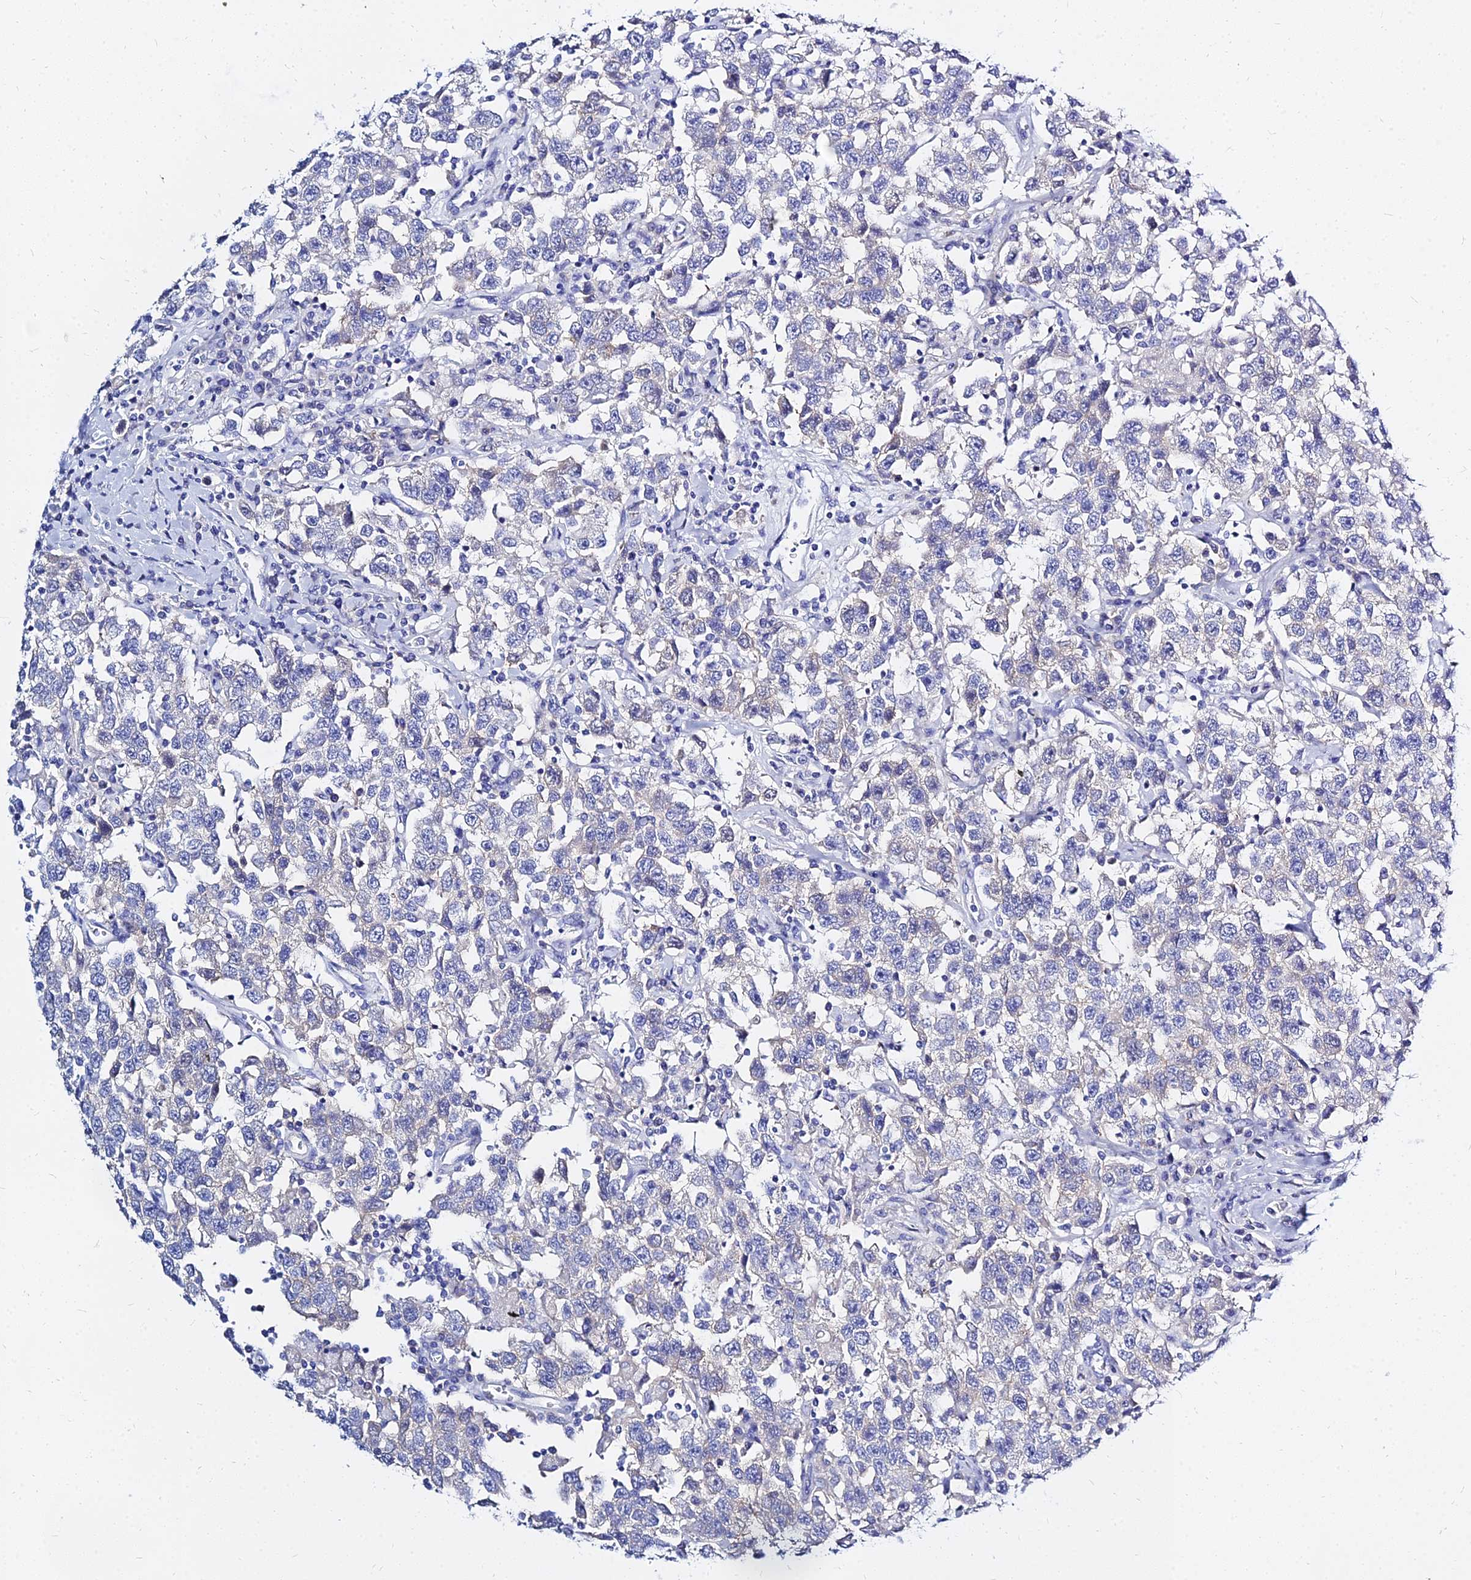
{"staining": {"intensity": "negative", "quantity": "none", "location": "none"}, "tissue": "testis cancer", "cell_type": "Tumor cells", "image_type": "cancer", "snomed": [{"axis": "morphology", "description": "Seminoma, NOS"}, {"axis": "topography", "description": "Testis"}], "caption": "High power microscopy micrograph of an immunohistochemistry histopathology image of testis seminoma, revealing no significant staining in tumor cells. Nuclei are stained in blue.", "gene": "ZNF552", "patient": {"sex": "male", "age": 41}}